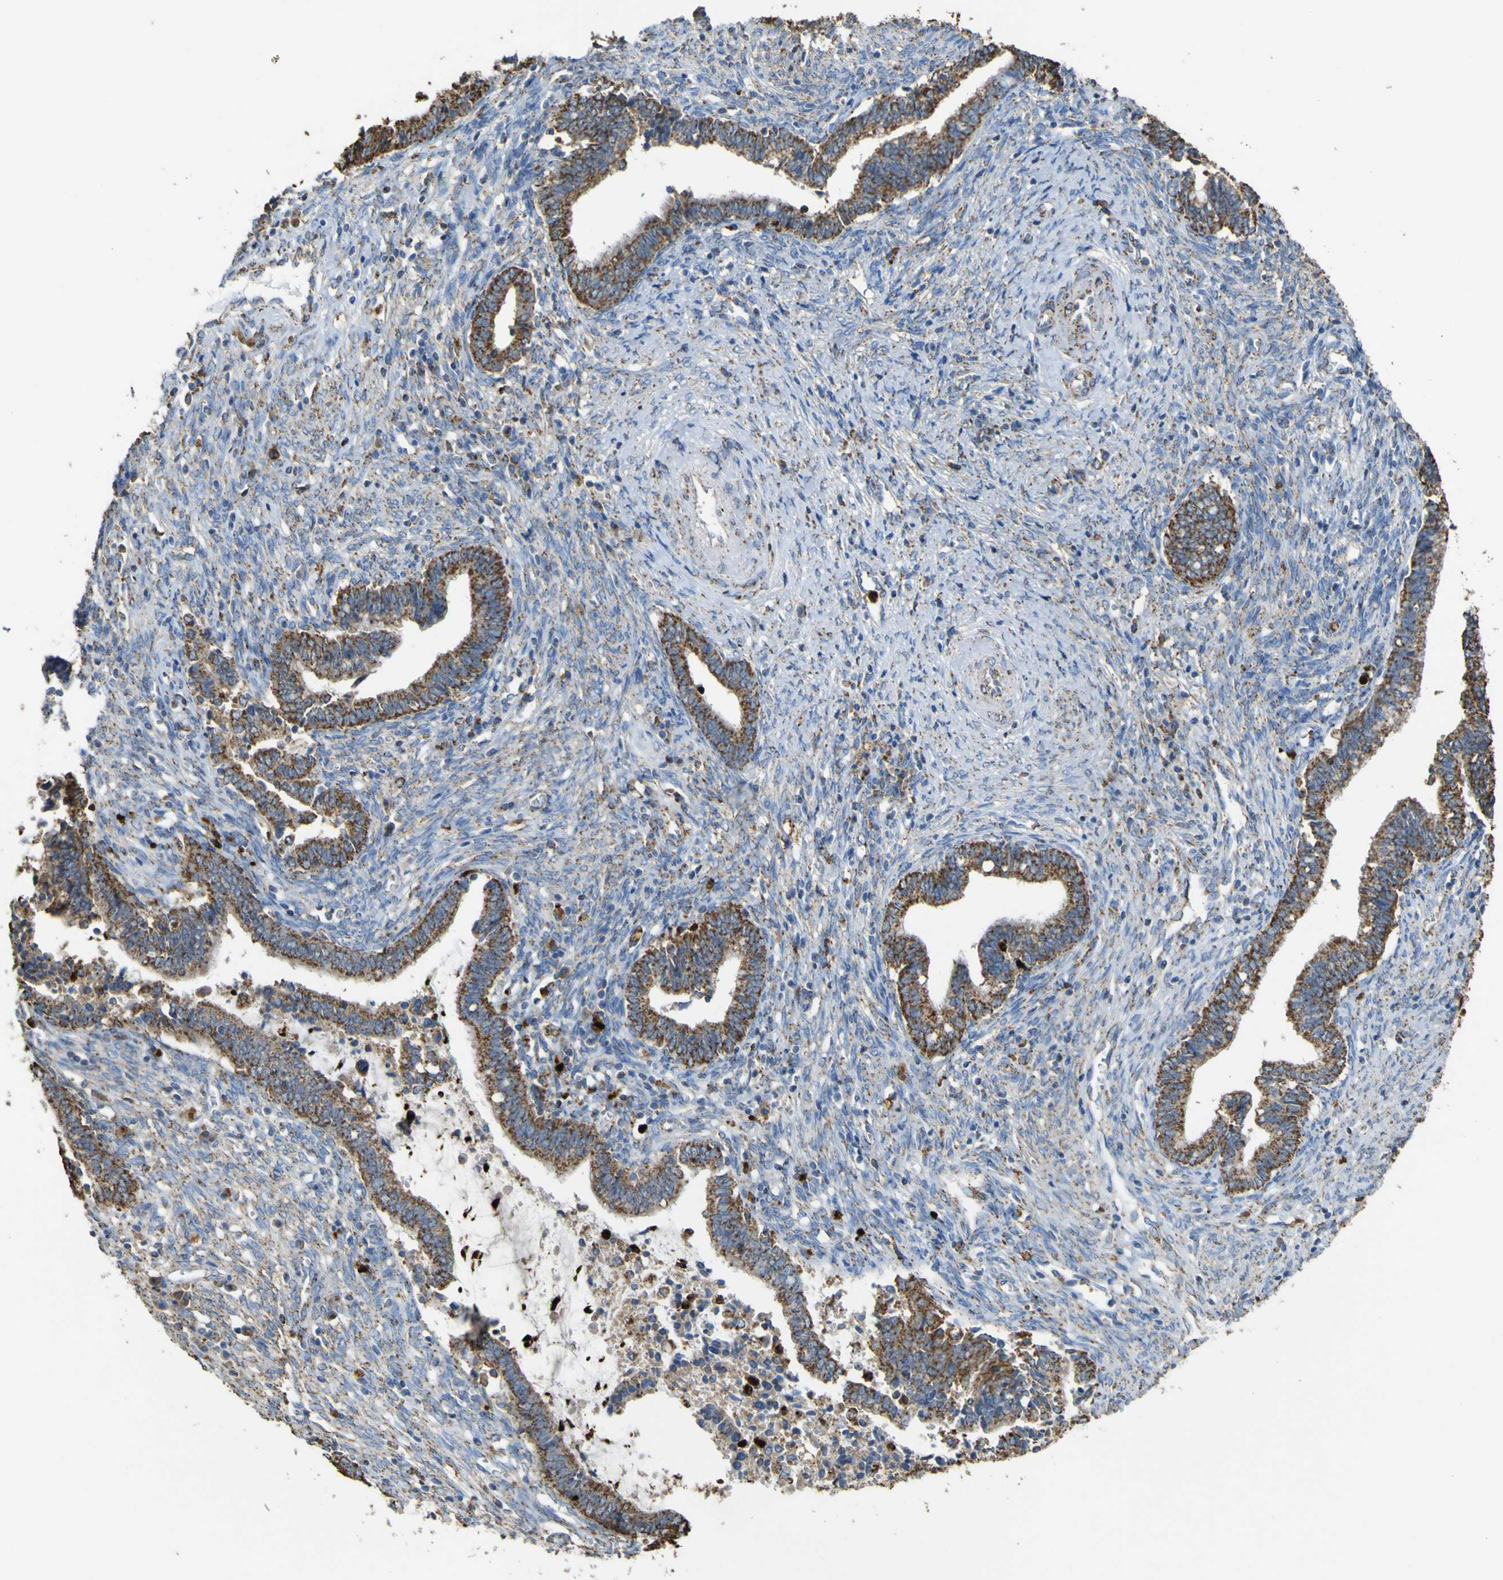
{"staining": {"intensity": "strong", "quantity": ">75%", "location": "cytoplasmic/membranous"}, "tissue": "cervical cancer", "cell_type": "Tumor cells", "image_type": "cancer", "snomed": [{"axis": "morphology", "description": "Adenocarcinoma, NOS"}, {"axis": "topography", "description": "Cervix"}], "caption": "The histopathology image exhibits immunohistochemical staining of adenocarcinoma (cervical). There is strong cytoplasmic/membranous staining is appreciated in approximately >75% of tumor cells.", "gene": "ACSL3", "patient": {"sex": "female", "age": 44}}